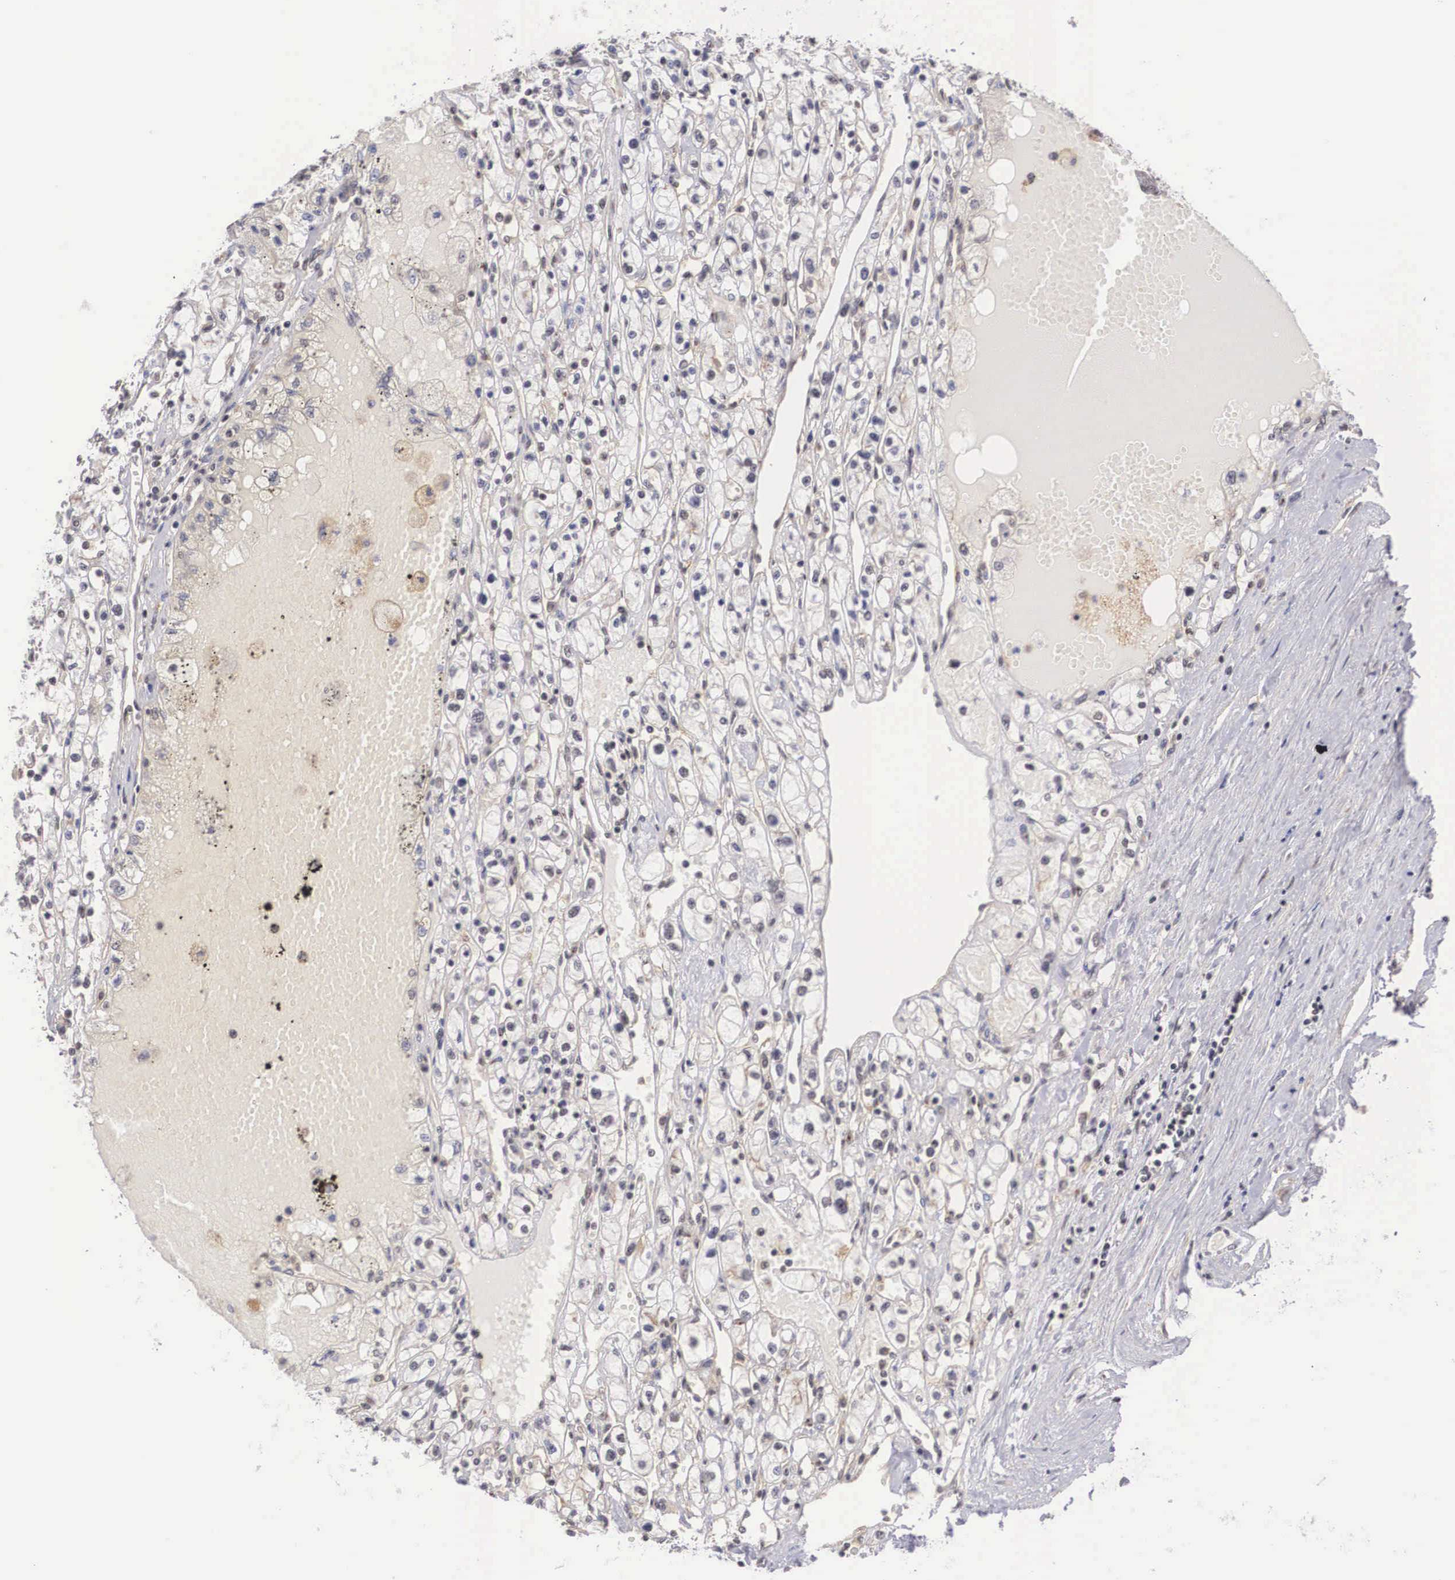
{"staining": {"intensity": "weak", "quantity": "<25%", "location": "cytoplasmic/membranous"}, "tissue": "renal cancer", "cell_type": "Tumor cells", "image_type": "cancer", "snomed": [{"axis": "morphology", "description": "Adenocarcinoma, NOS"}, {"axis": "topography", "description": "Kidney"}], "caption": "Adenocarcinoma (renal) was stained to show a protein in brown. There is no significant staining in tumor cells.", "gene": "NR4A2", "patient": {"sex": "male", "age": 56}}